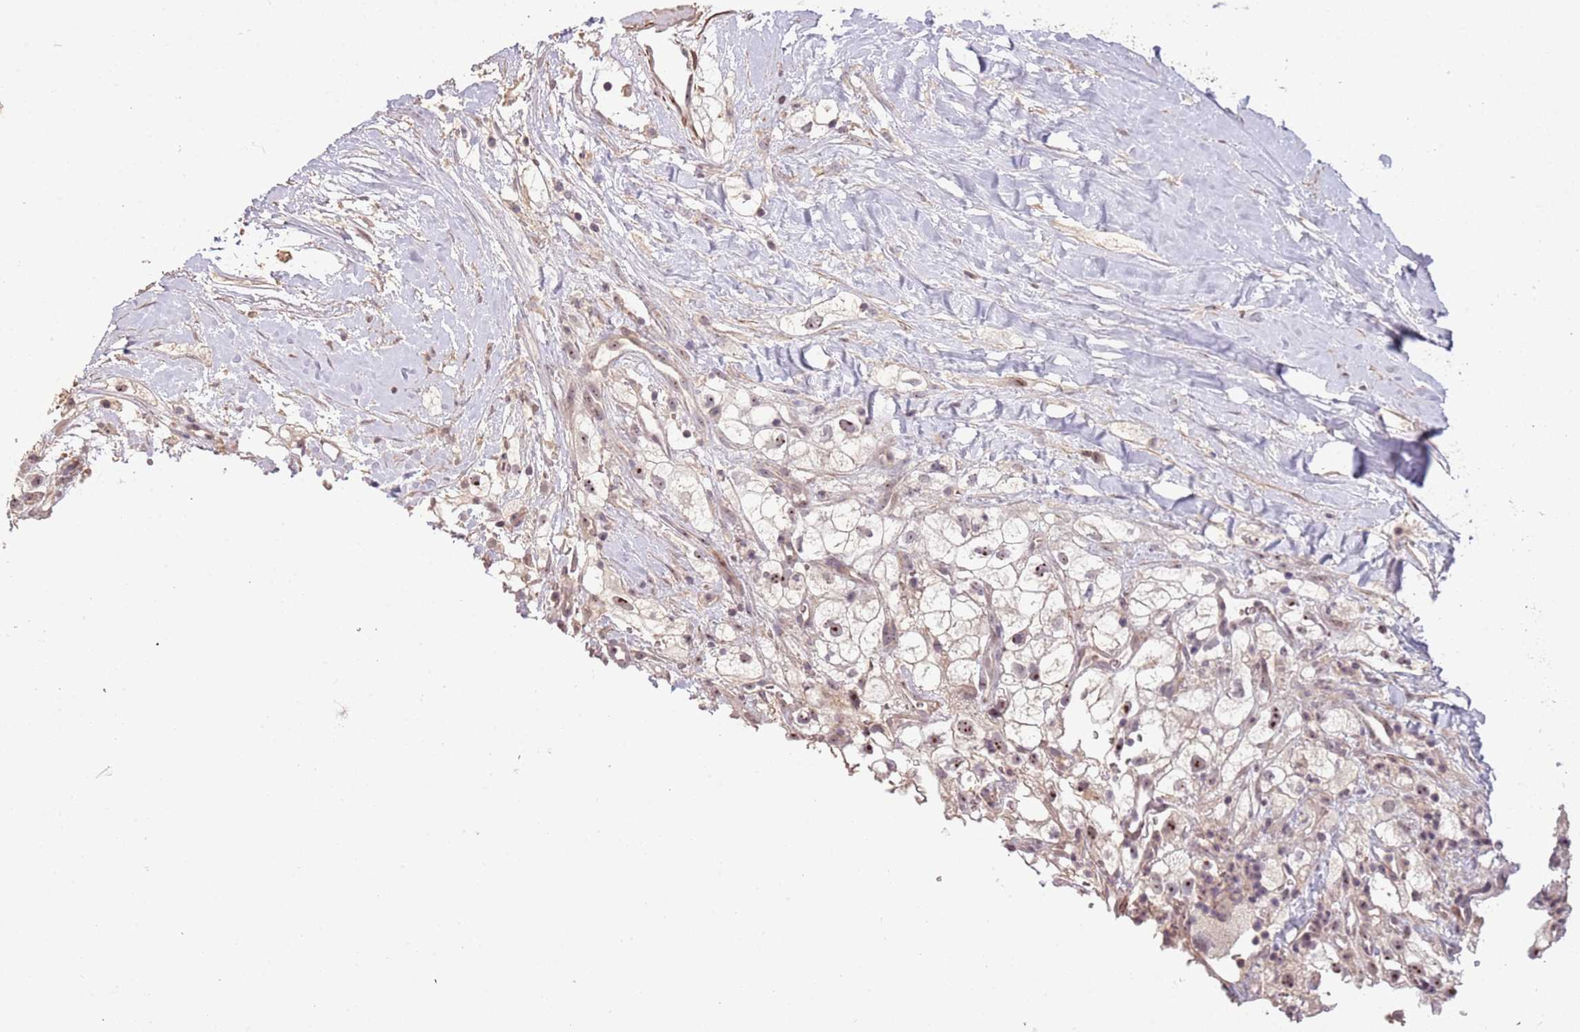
{"staining": {"intensity": "negative", "quantity": "none", "location": "none"}, "tissue": "renal cancer", "cell_type": "Tumor cells", "image_type": "cancer", "snomed": [{"axis": "morphology", "description": "Adenocarcinoma, NOS"}, {"axis": "topography", "description": "Kidney"}], "caption": "Immunohistochemistry (IHC) image of renal cancer stained for a protein (brown), which shows no staining in tumor cells. The staining was performed using DAB (3,3'-diaminobenzidine) to visualize the protein expression in brown, while the nuclei were stained in blue with hematoxylin (Magnification: 20x).", "gene": "ADTRP", "patient": {"sex": "male", "age": 59}}